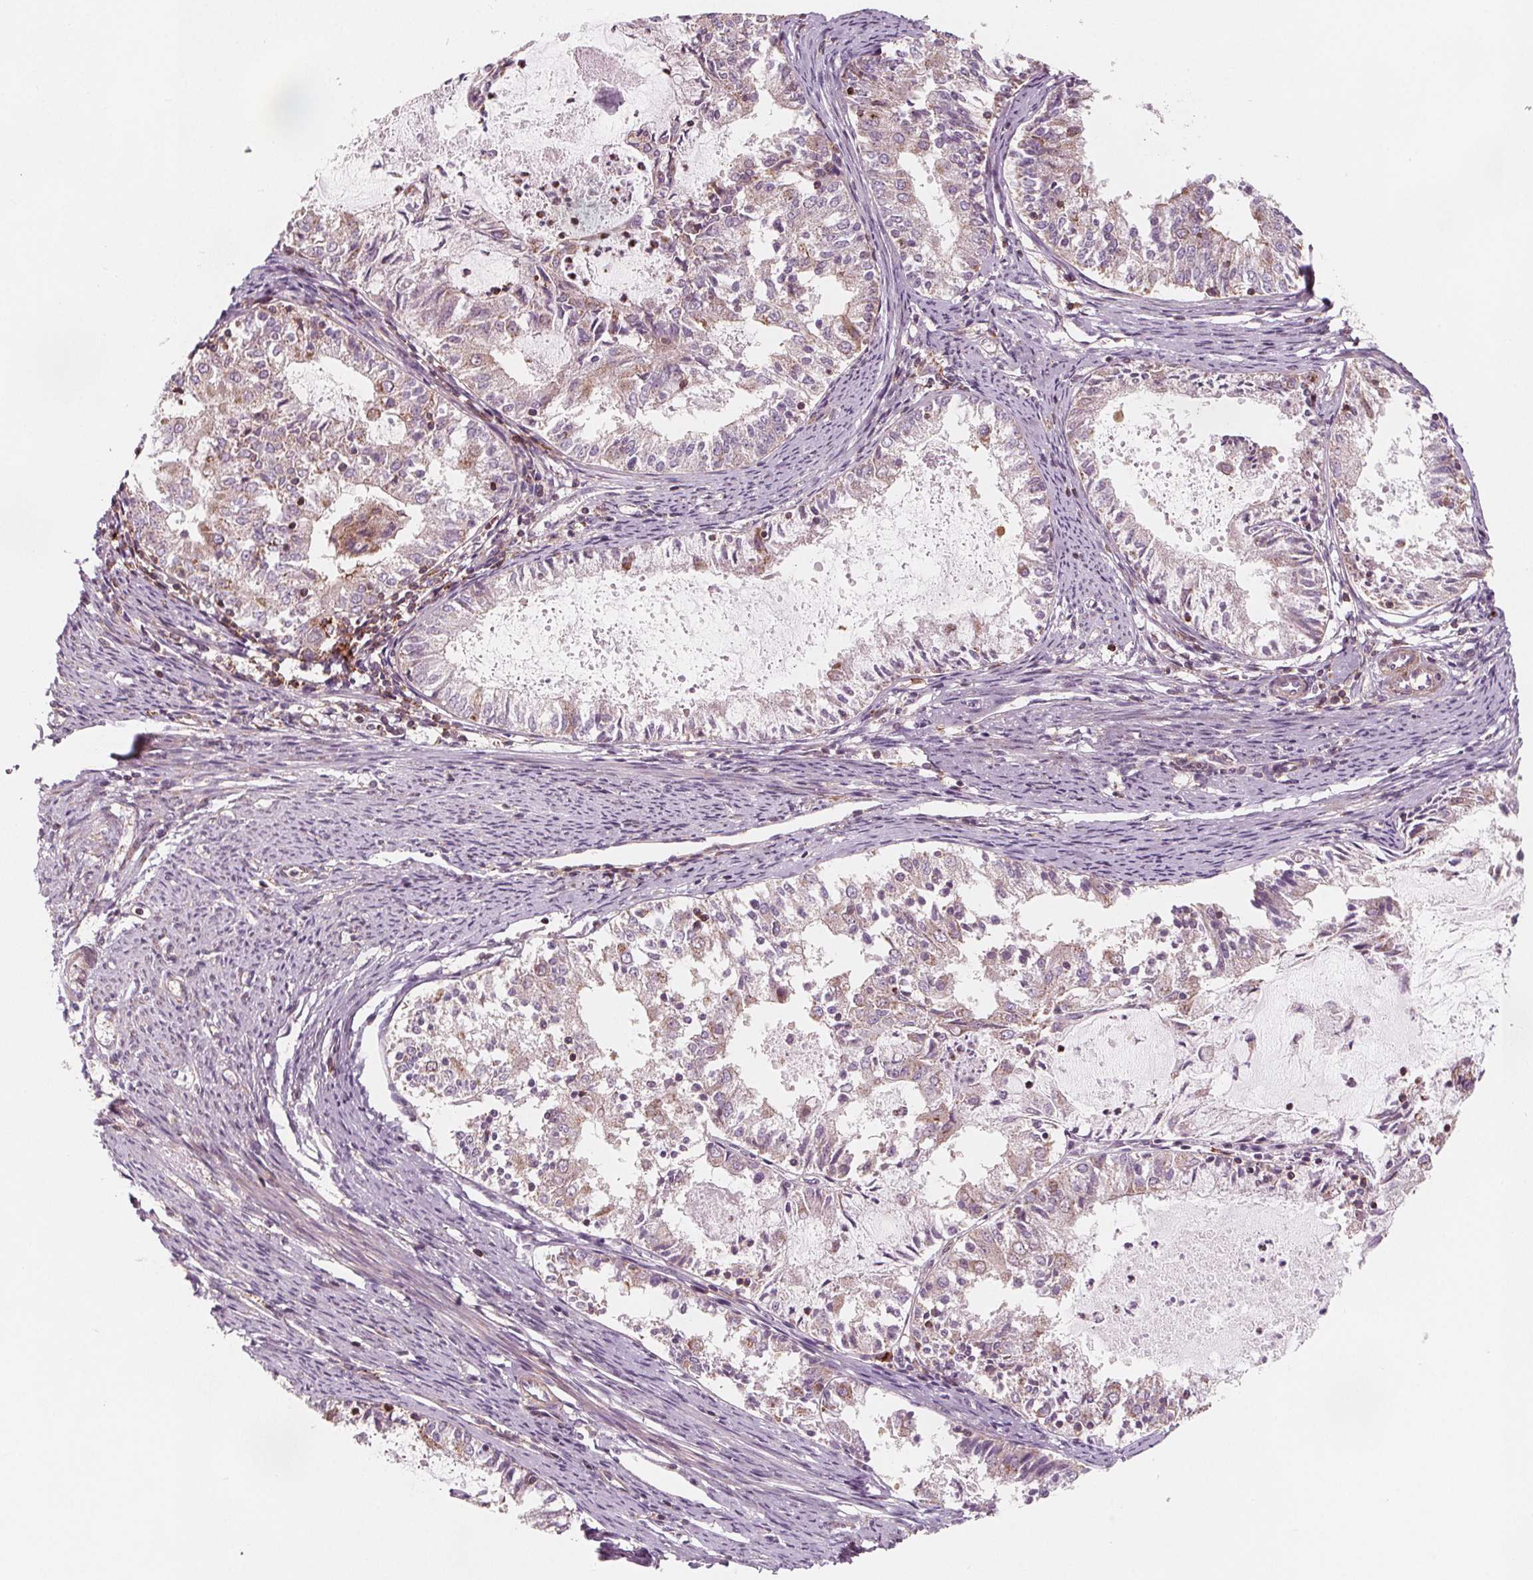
{"staining": {"intensity": "moderate", "quantity": "<25%", "location": "cytoplasmic/membranous"}, "tissue": "endometrial cancer", "cell_type": "Tumor cells", "image_type": "cancer", "snomed": [{"axis": "morphology", "description": "Adenocarcinoma, NOS"}, {"axis": "topography", "description": "Endometrium"}], "caption": "A brown stain labels moderate cytoplasmic/membranous staining of a protein in human endometrial cancer (adenocarcinoma) tumor cells.", "gene": "ADAM33", "patient": {"sex": "female", "age": 57}}